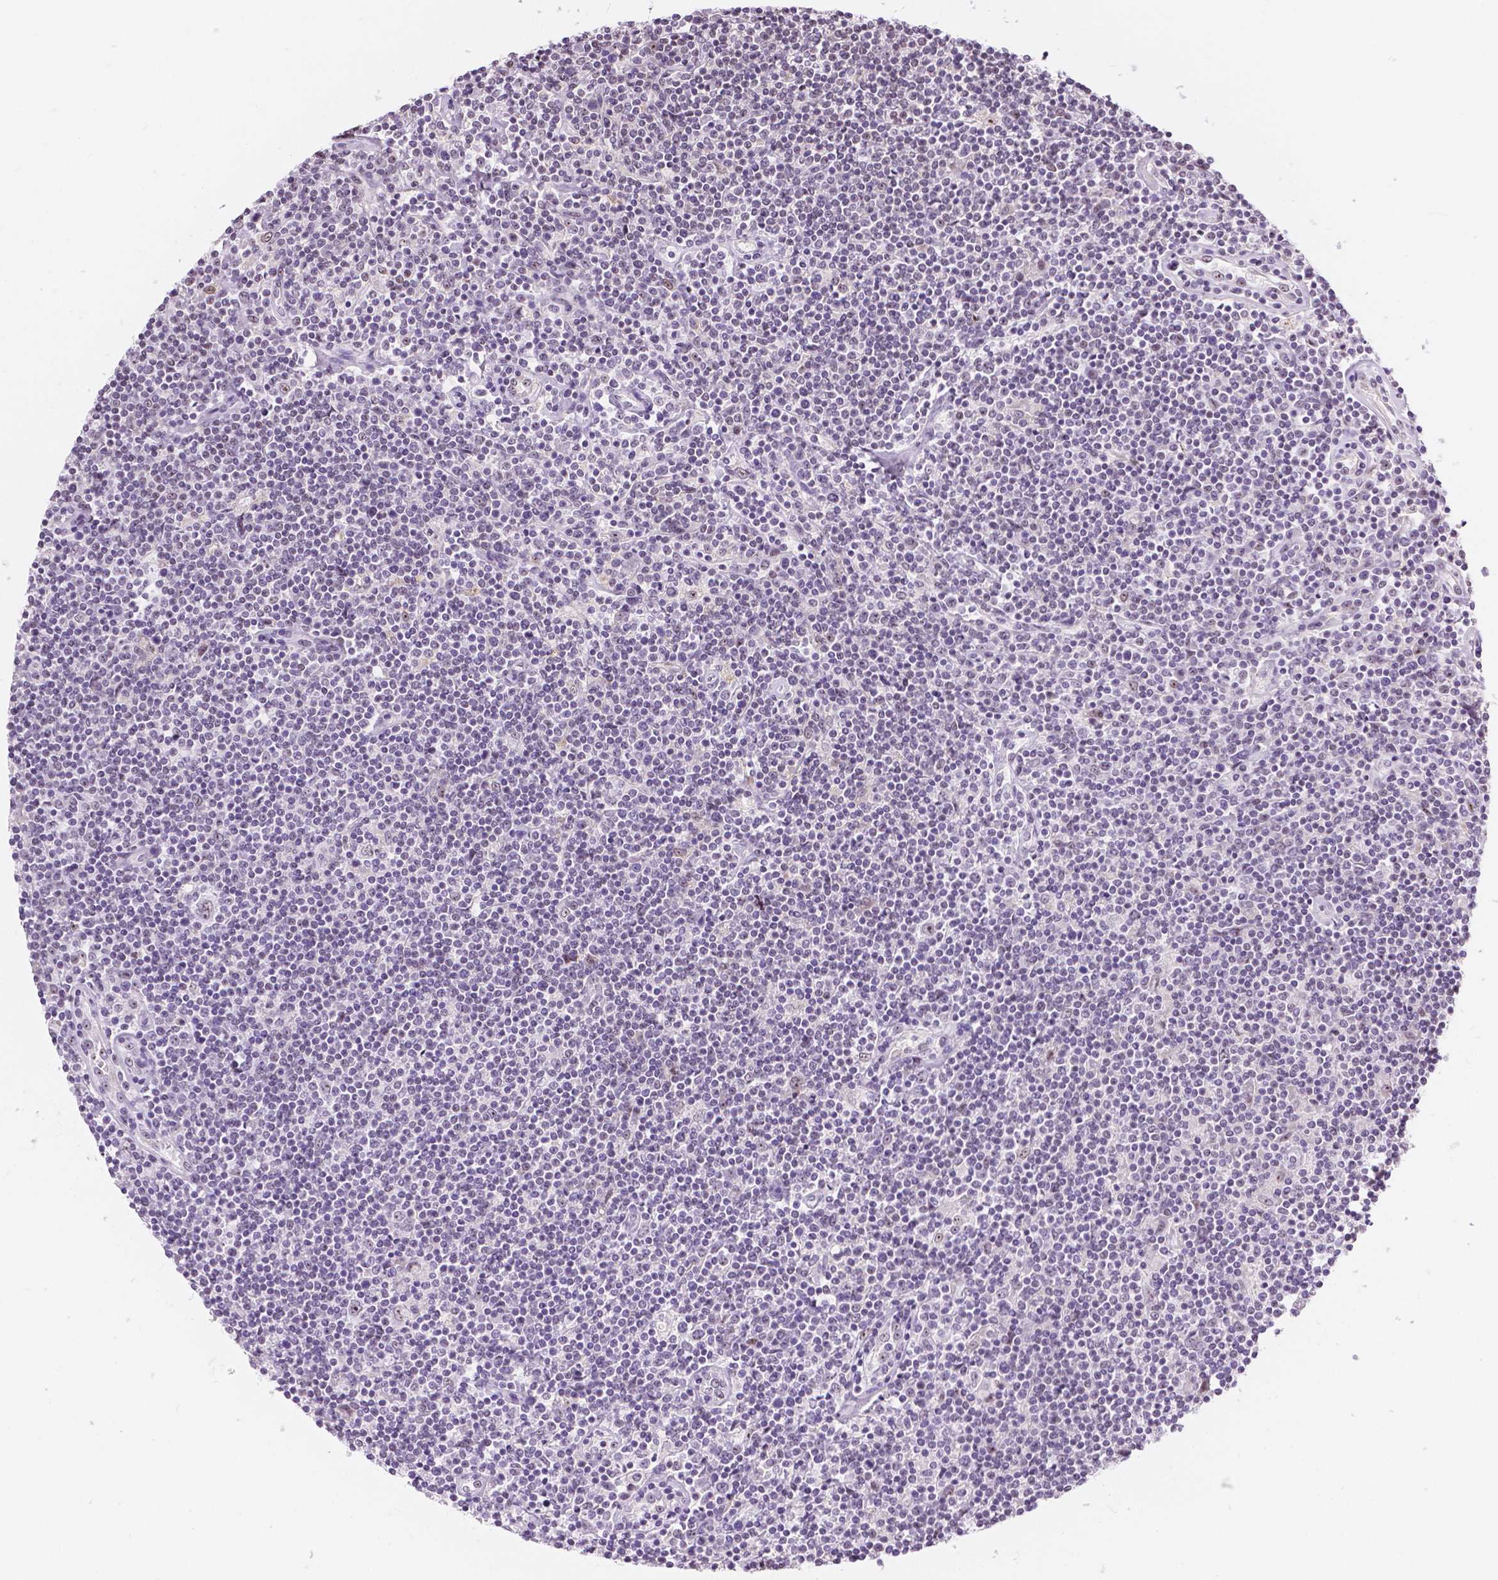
{"staining": {"intensity": "negative", "quantity": "none", "location": "none"}, "tissue": "lymphoma", "cell_type": "Tumor cells", "image_type": "cancer", "snomed": [{"axis": "morphology", "description": "Hodgkin's disease, NOS"}, {"axis": "topography", "description": "Lymph node"}], "caption": "Immunohistochemistry of lymphoma demonstrates no staining in tumor cells. Brightfield microscopy of immunohistochemistry stained with DAB (3,3'-diaminobenzidine) (brown) and hematoxylin (blue), captured at high magnification.", "gene": "NHP2", "patient": {"sex": "male", "age": 40}}